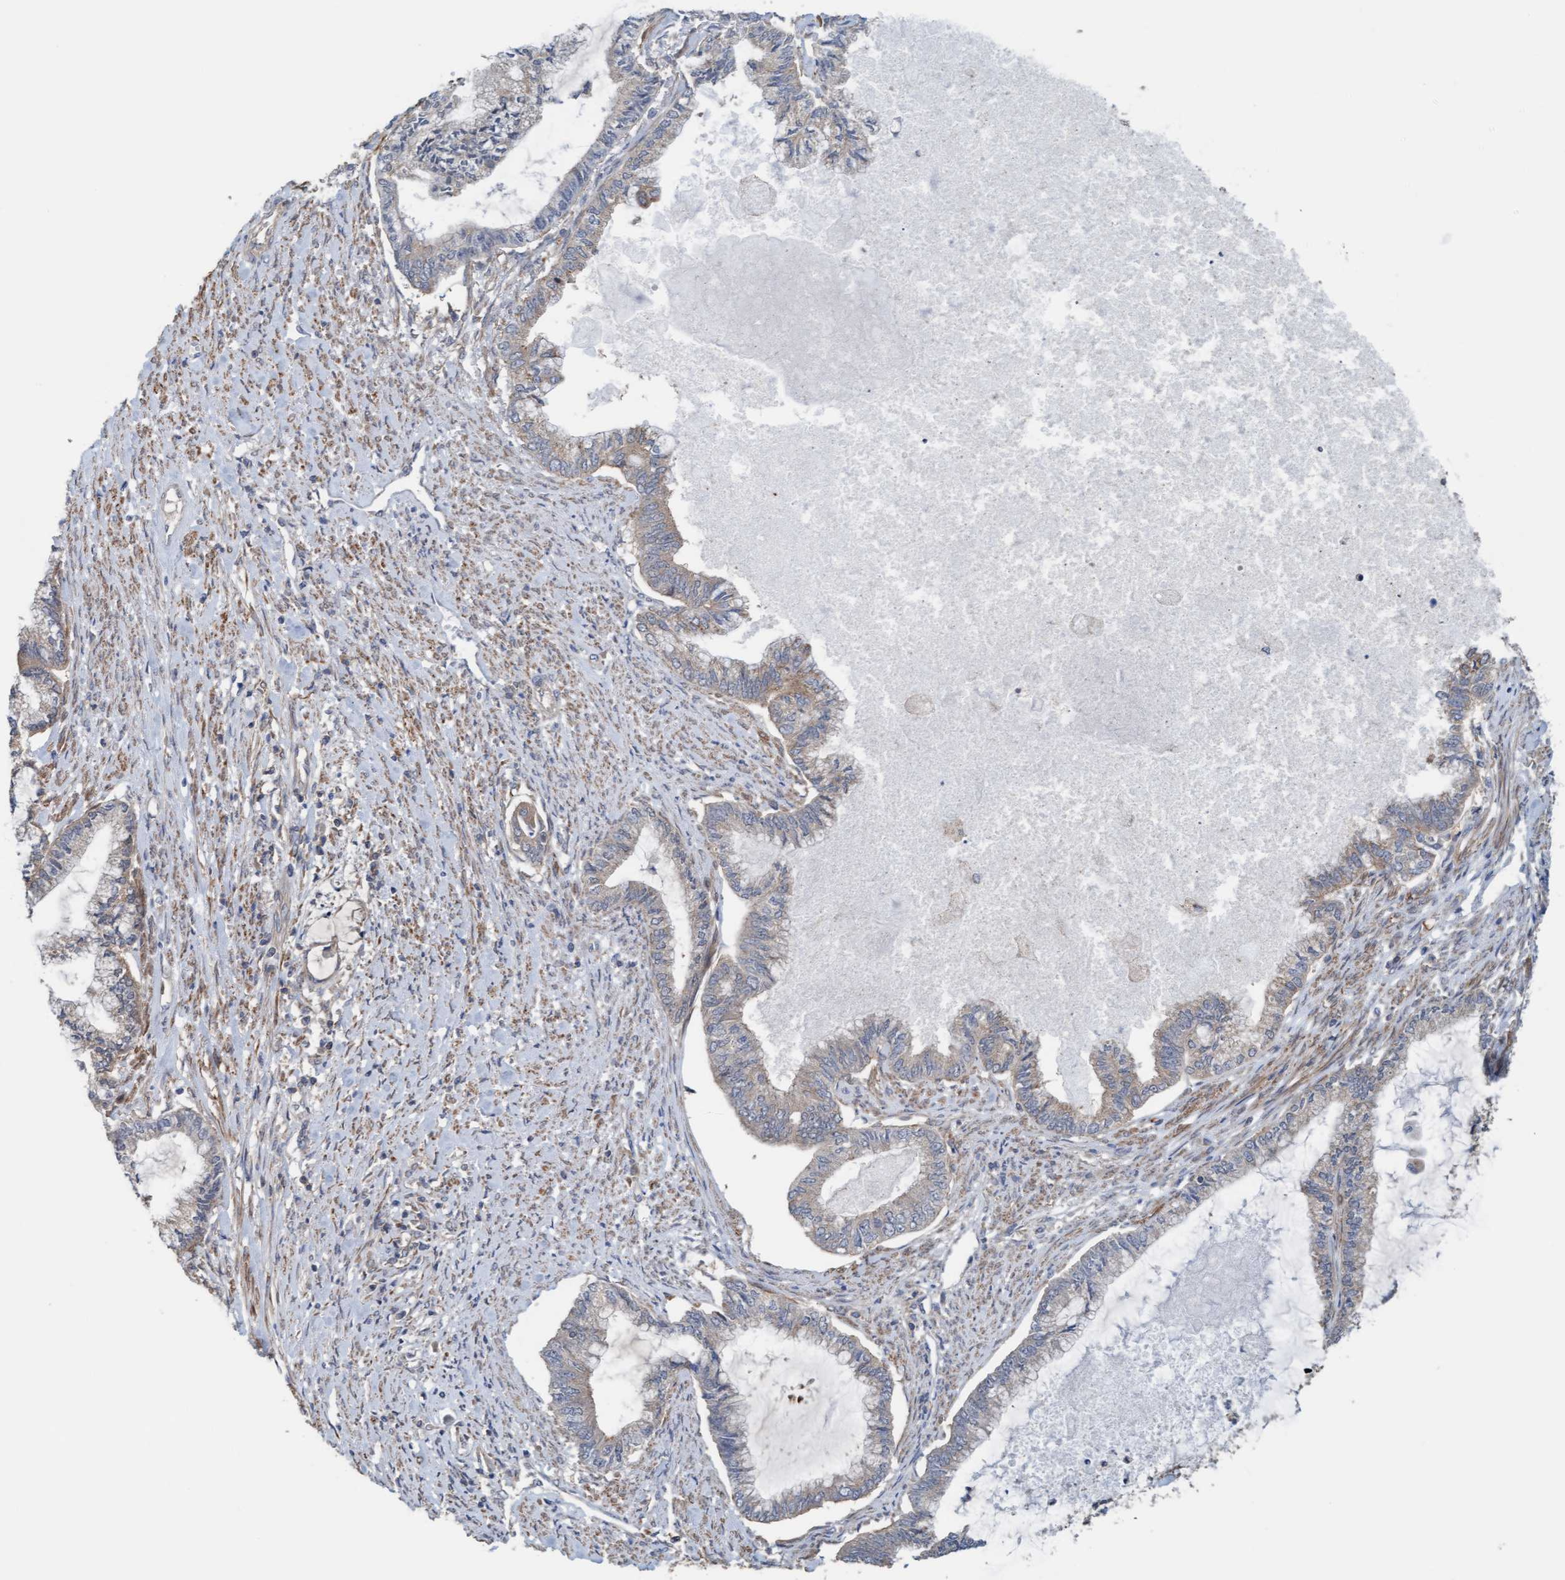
{"staining": {"intensity": "weak", "quantity": "25%-75%", "location": "cytoplasmic/membranous"}, "tissue": "endometrial cancer", "cell_type": "Tumor cells", "image_type": "cancer", "snomed": [{"axis": "morphology", "description": "Adenocarcinoma, NOS"}, {"axis": "topography", "description": "Endometrium"}], "caption": "Tumor cells display low levels of weak cytoplasmic/membranous expression in about 25%-75% of cells in endometrial cancer (adenocarcinoma).", "gene": "UBAP1", "patient": {"sex": "female", "age": 86}}